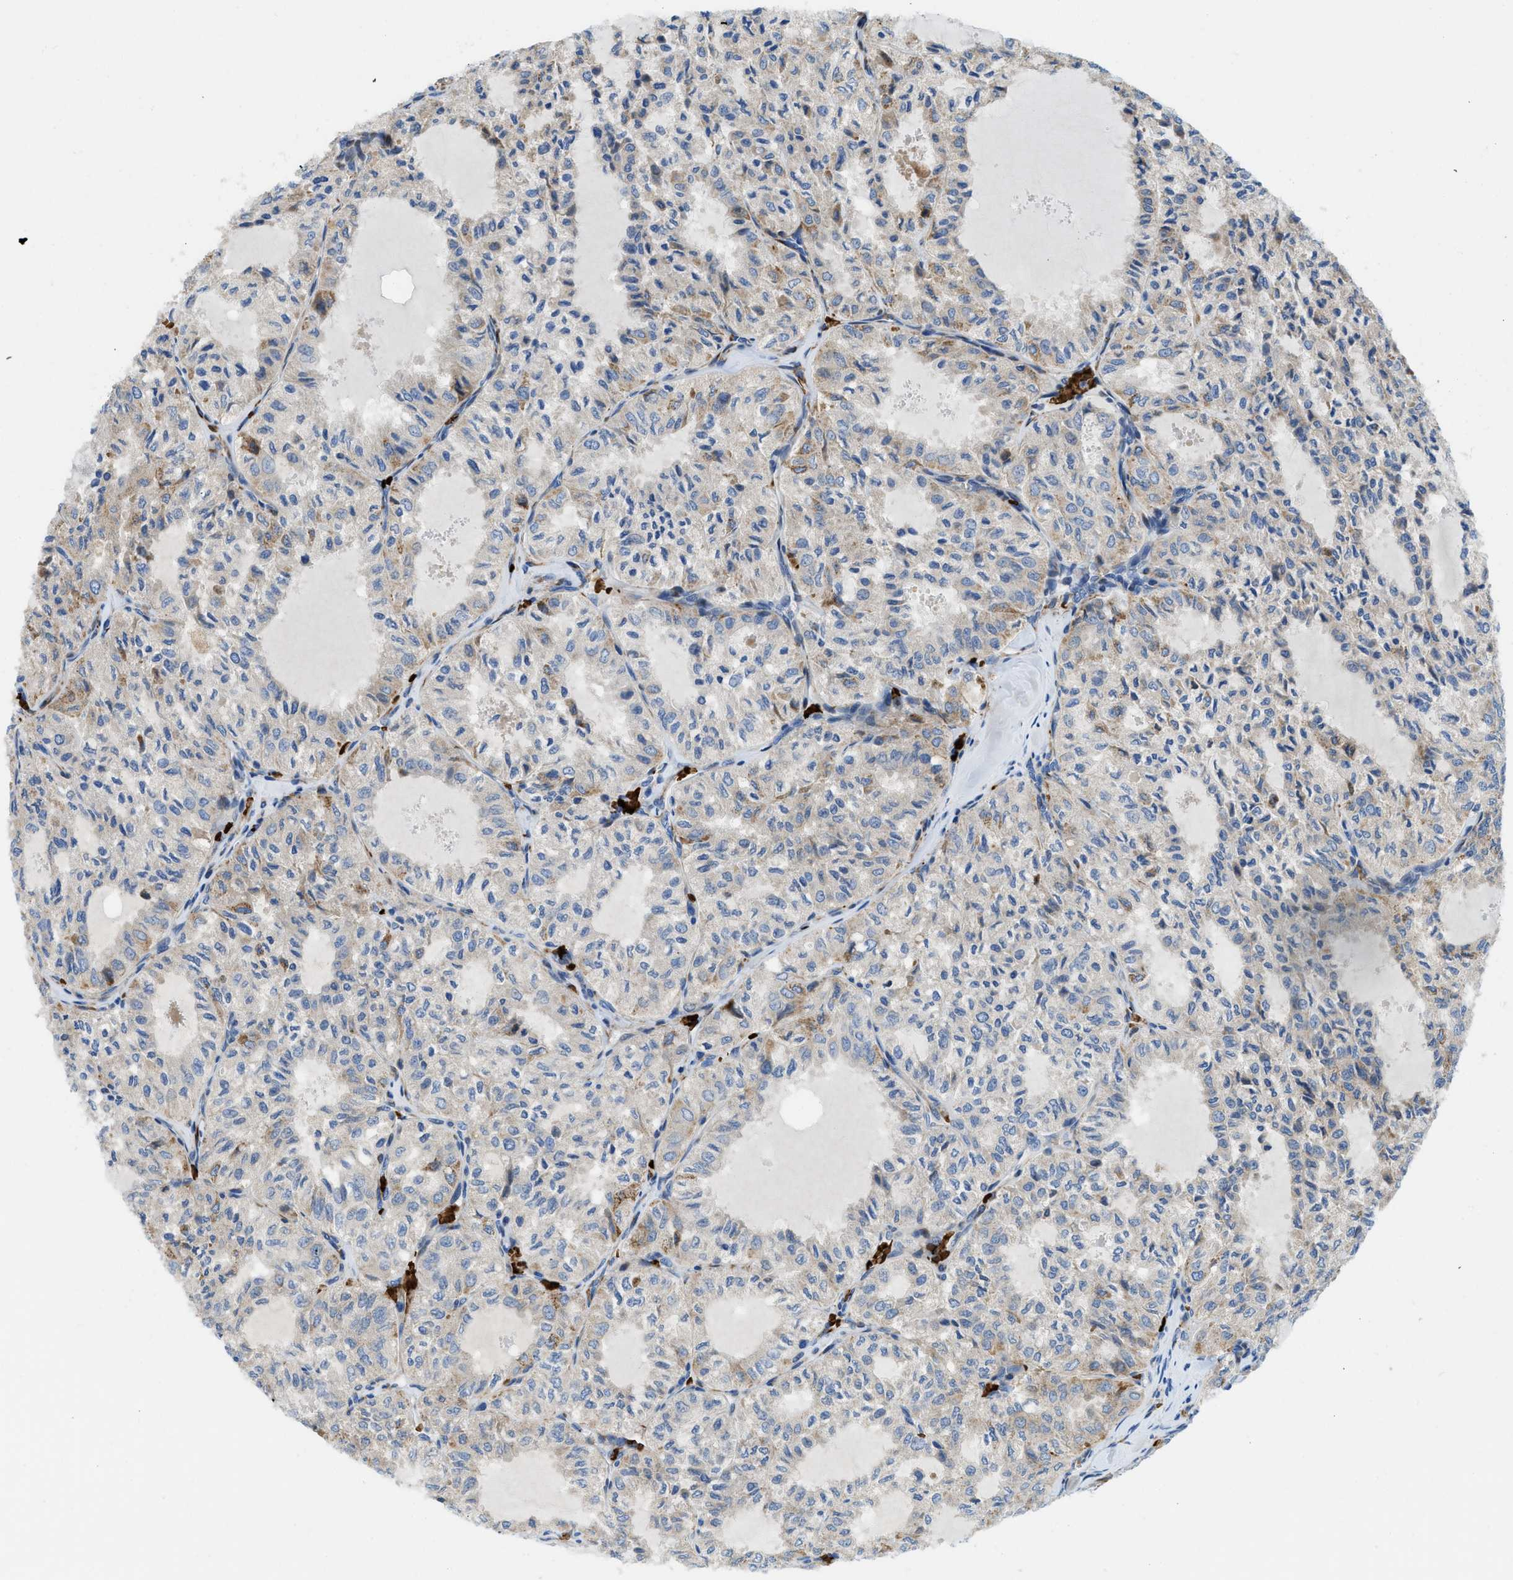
{"staining": {"intensity": "weak", "quantity": "25%-75%", "location": "cytoplasmic/membranous"}, "tissue": "thyroid cancer", "cell_type": "Tumor cells", "image_type": "cancer", "snomed": [{"axis": "morphology", "description": "Follicular adenoma carcinoma, NOS"}, {"axis": "topography", "description": "Thyroid gland"}], "caption": "Thyroid follicular adenoma carcinoma was stained to show a protein in brown. There is low levels of weak cytoplasmic/membranous positivity in about 25%-75% of tumor cells. (DAB (3,3'-diaminobenzidine) IHC with brightfield microscopy, high magnification).", "gene": "ZNF831", "patient": {"sex": "male", "age": 75}}